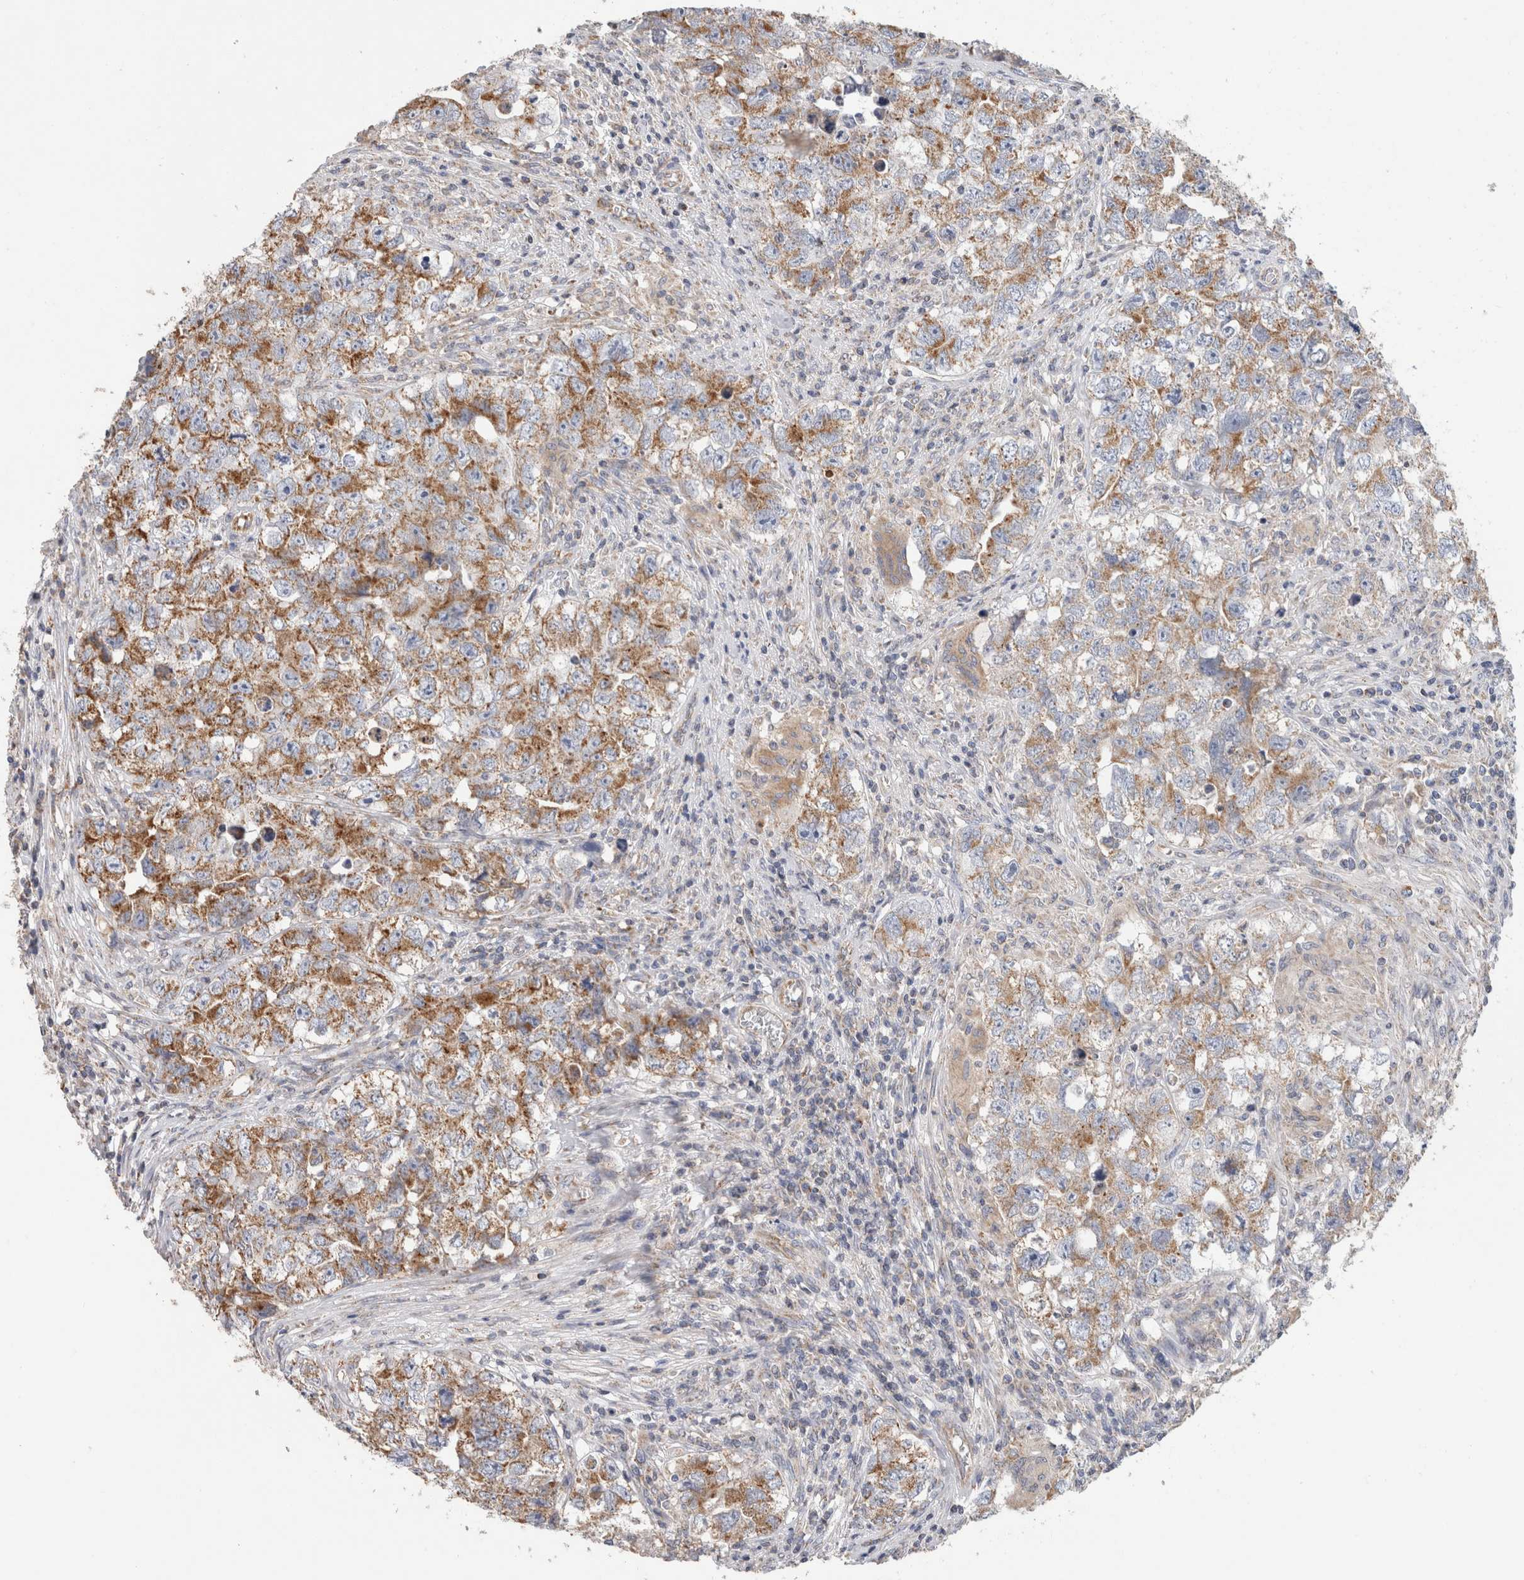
{"staining": {"intensity": "moderate", "quantity": ">75%", "location": "cytoplasmic/membranous"}, "tissue": "testis cancer", "cell_type": "Tumor cells", "image_type": "cancer", "snomed": [{"axis": "morphology", "description": "Seminoma, NOS"}, {"axis": "morphology", "description": "Carcinoma, Embryonal, NOS"}, {"axis": "topography", "description": "Testis"}], "caption": "The histopathology image demonstrates staining of testis cancer, revealing moderate cytoplasmic/membranous protein staining (brown color) within tumor cells.", "gene": "IARS2", "patient": {"sex": "male", "age": 43}}